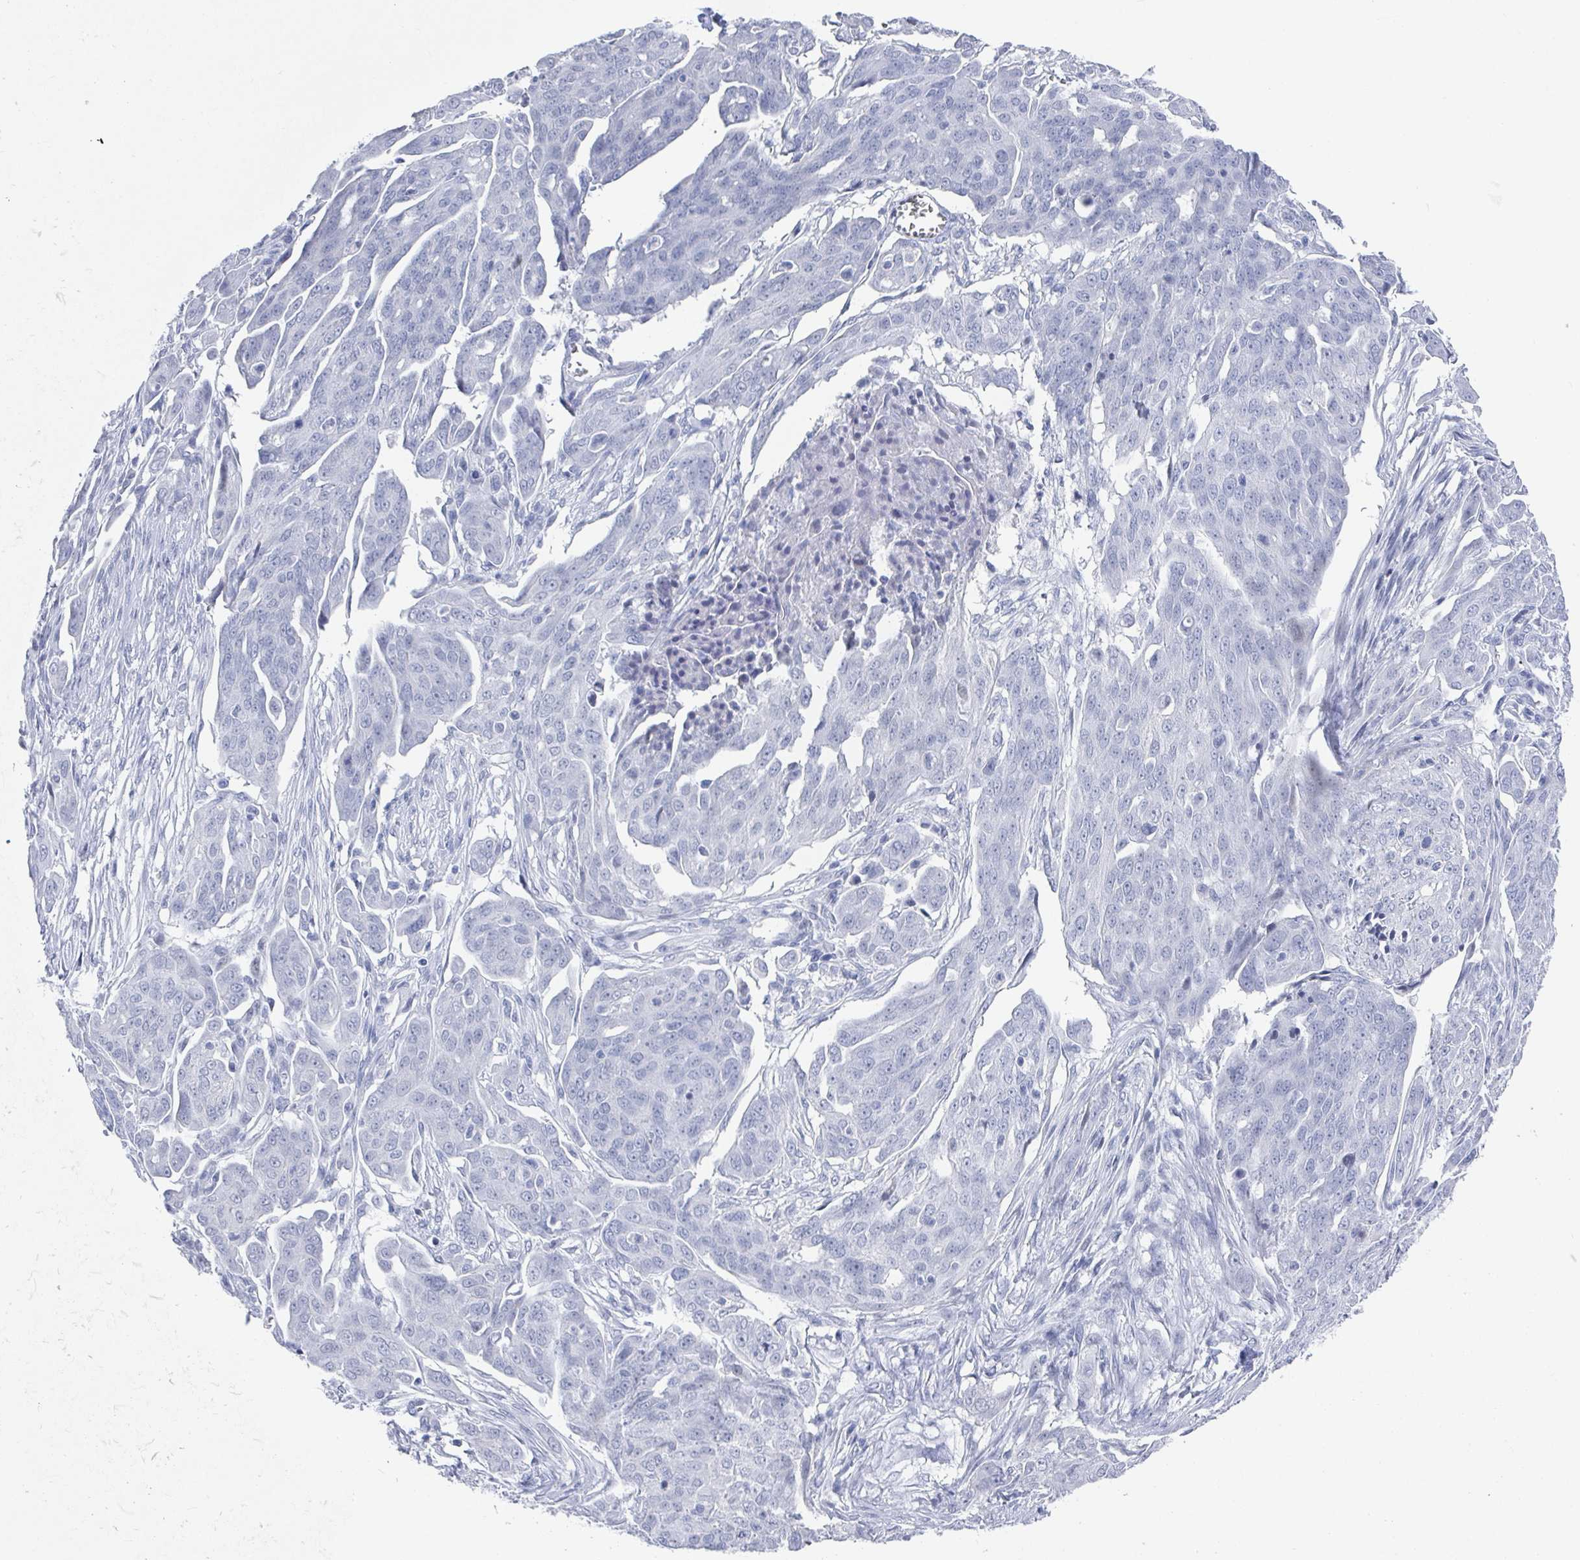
{"staining": {"intensity": "negative", "quantity": "none", "location": "none"}, "tissue": "ovarian cancer", "cell_type": "Tumor cells", "image_type": "cancer", "snomed": [{"axis": "morphology", "description": "Carcinoma, endometroid"}, {"axis": "topography", "description": "Ovary"}], "caption": "DAB immunohistochemical staining of endometroid carcinoma (ovarian) reveals no significant positivity in tumor cells.", "gene": "CAMKV", "patient": {"sex": "female", "age": 70}}